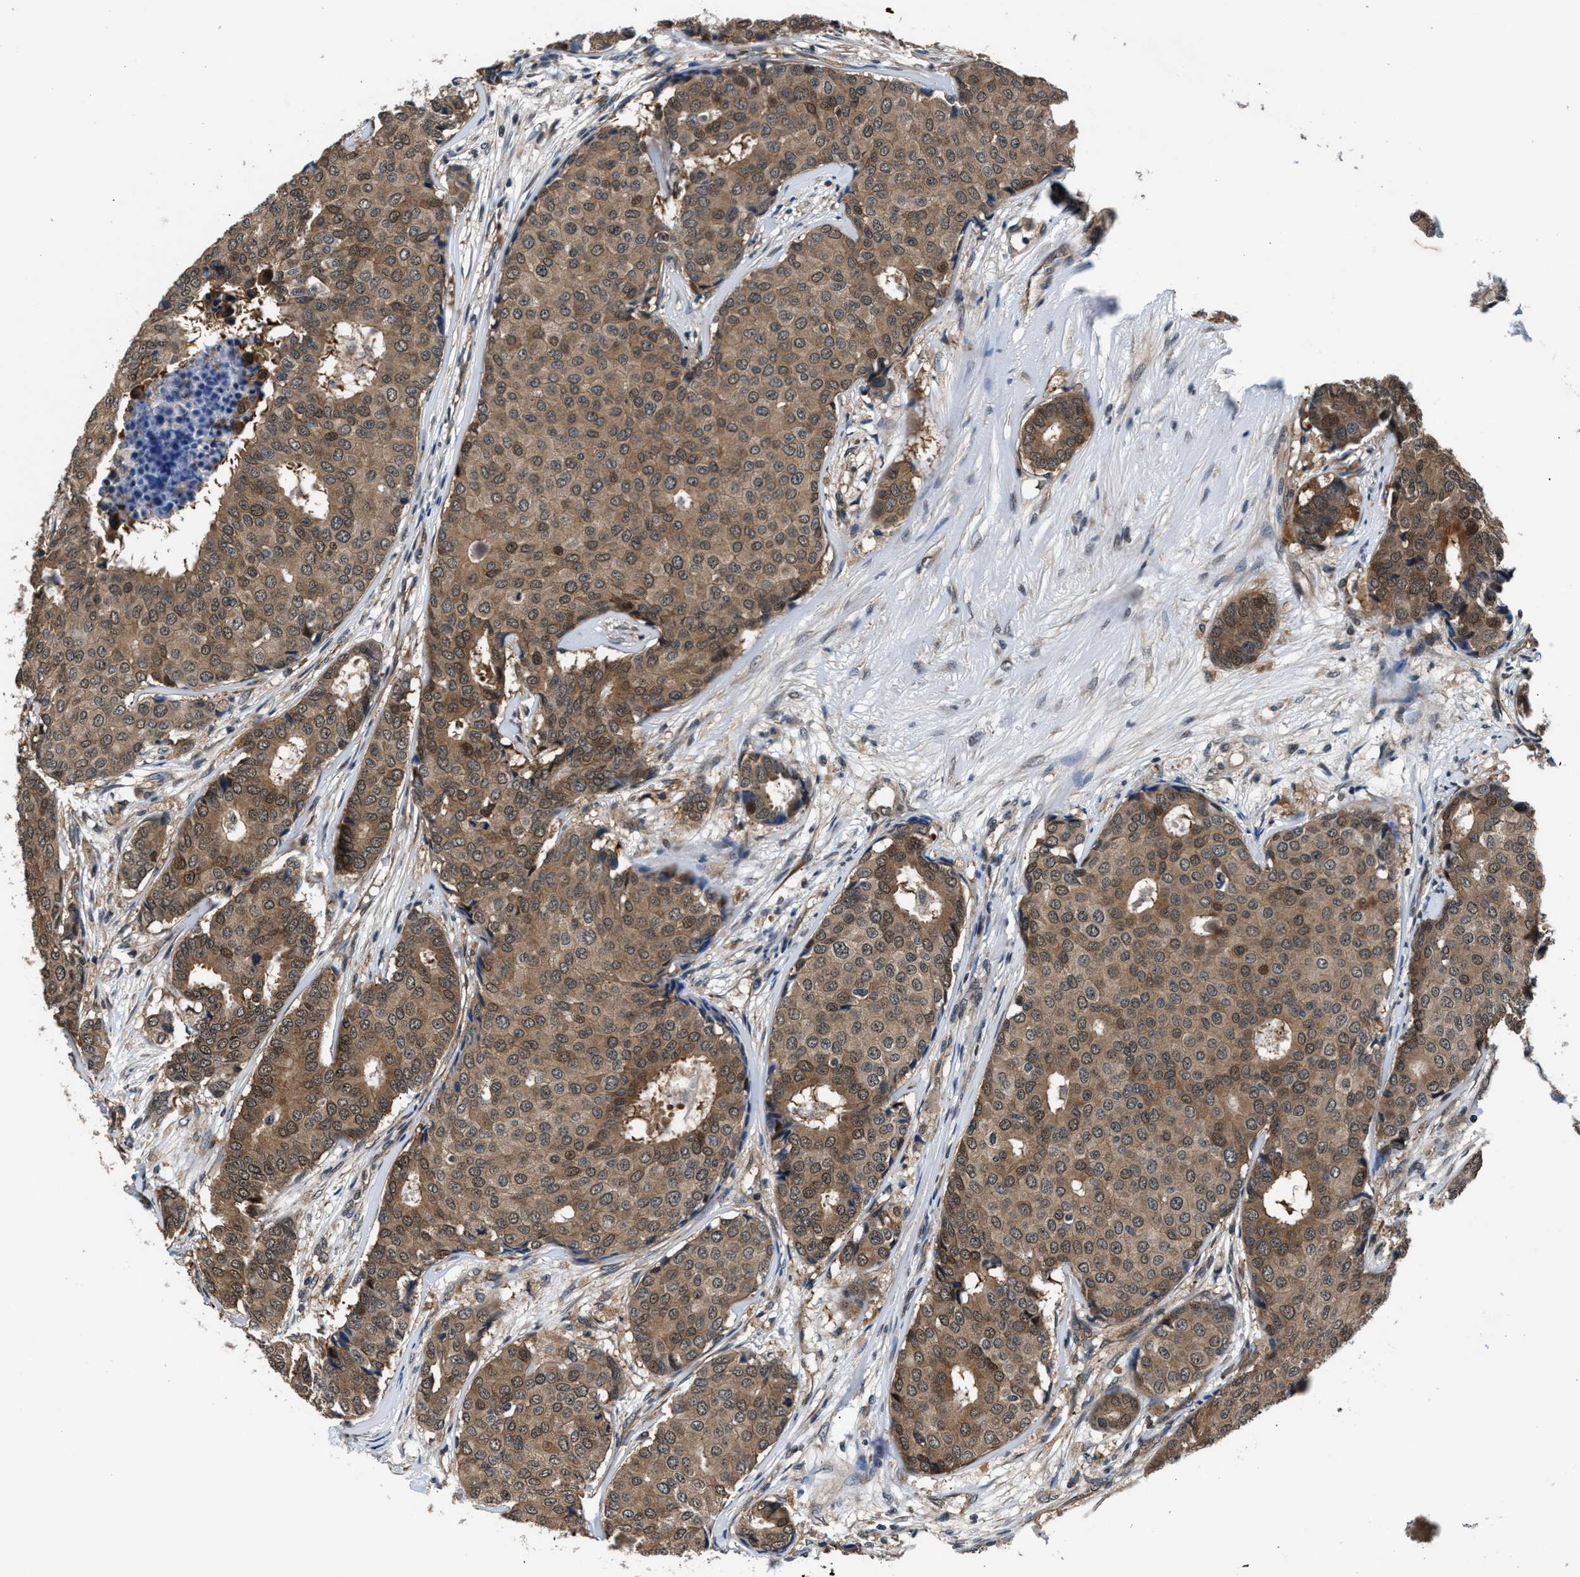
{"staining": {"intensity": "moderate", "quantity": ">75%", "location": "cytoplasmic/membranous,nuclear"}, "tissue": "breast cancer", "cell_type": "Tumor cells", "image_type": "cancer", "snomed": [{"axis": "morphology", "description": "Duct carcinoma"}, {"axis": "topography", "description": "Breast"}], "caption": "Immunohistochemical staining of breast infiltrating ductal carcinoma exhibits medium levels of moderate cytoplasmic/membranous and nuclear expression in approximately >75% of tumor cells.", "gene": "RBM33", "patient": {"sex": "female", "age": 75}}